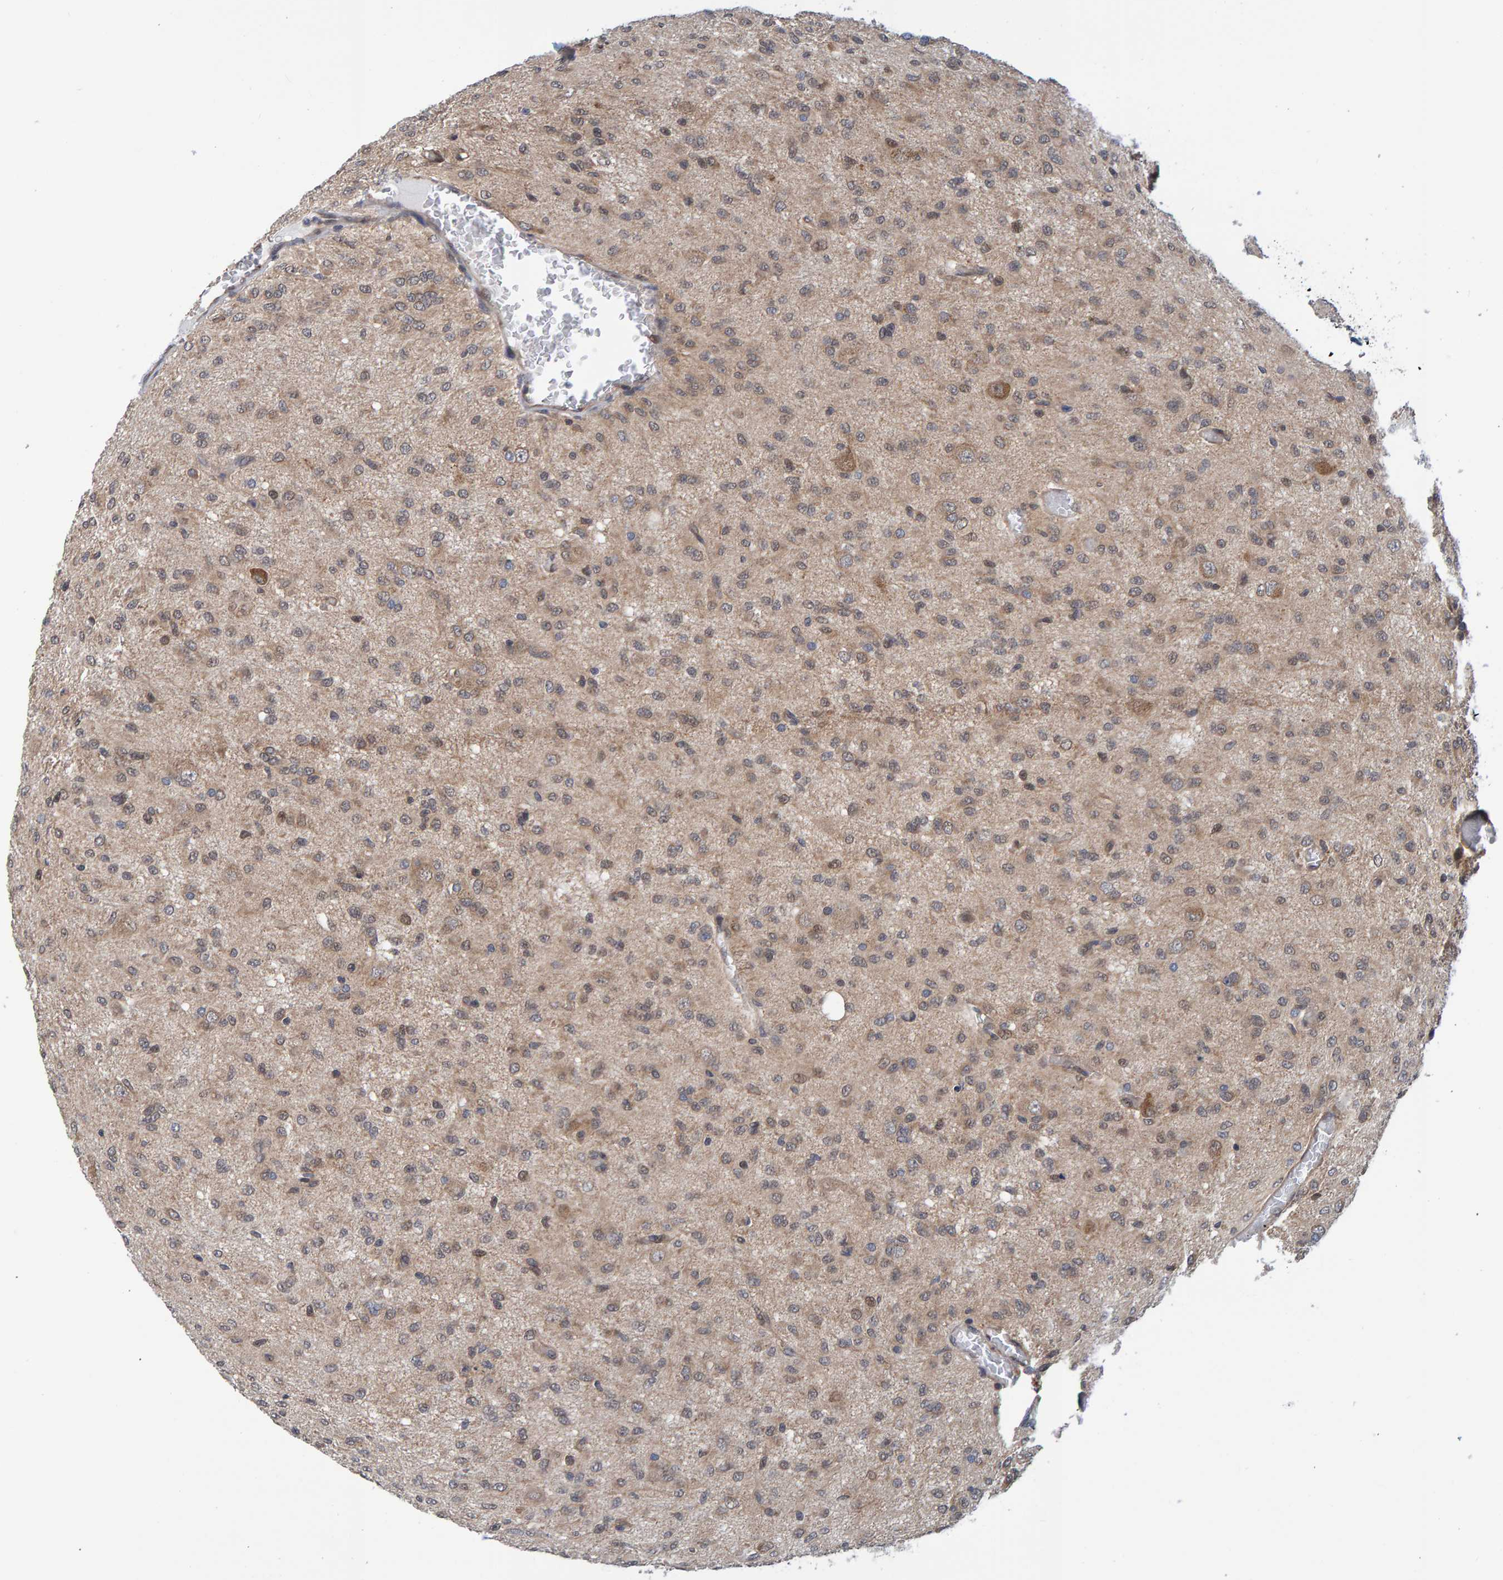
{"staining": {"intensity": "weak", "quantity": "25%-75%", "location": "cytoplasmic/membranous"}, "tissue": "glioma", "cell_type": "Tumor cells", "image_type": "cancer", "snomed": [{"axis": "morphology", "description": "Glioma, malignant, High grade"}, {"axis": "topography", "description": "Brain"}], "caption": "The photomicrograph displays a brown stain indicating the presence of a protein in the cytoplasmic/membranous of tumor cells in malignant high-grade glioma. (brown staining indicates protein expression, while blue staining denotes nuclei).", "gene": "SCRN2", "patient": {"sex": "female", "age": 59}}